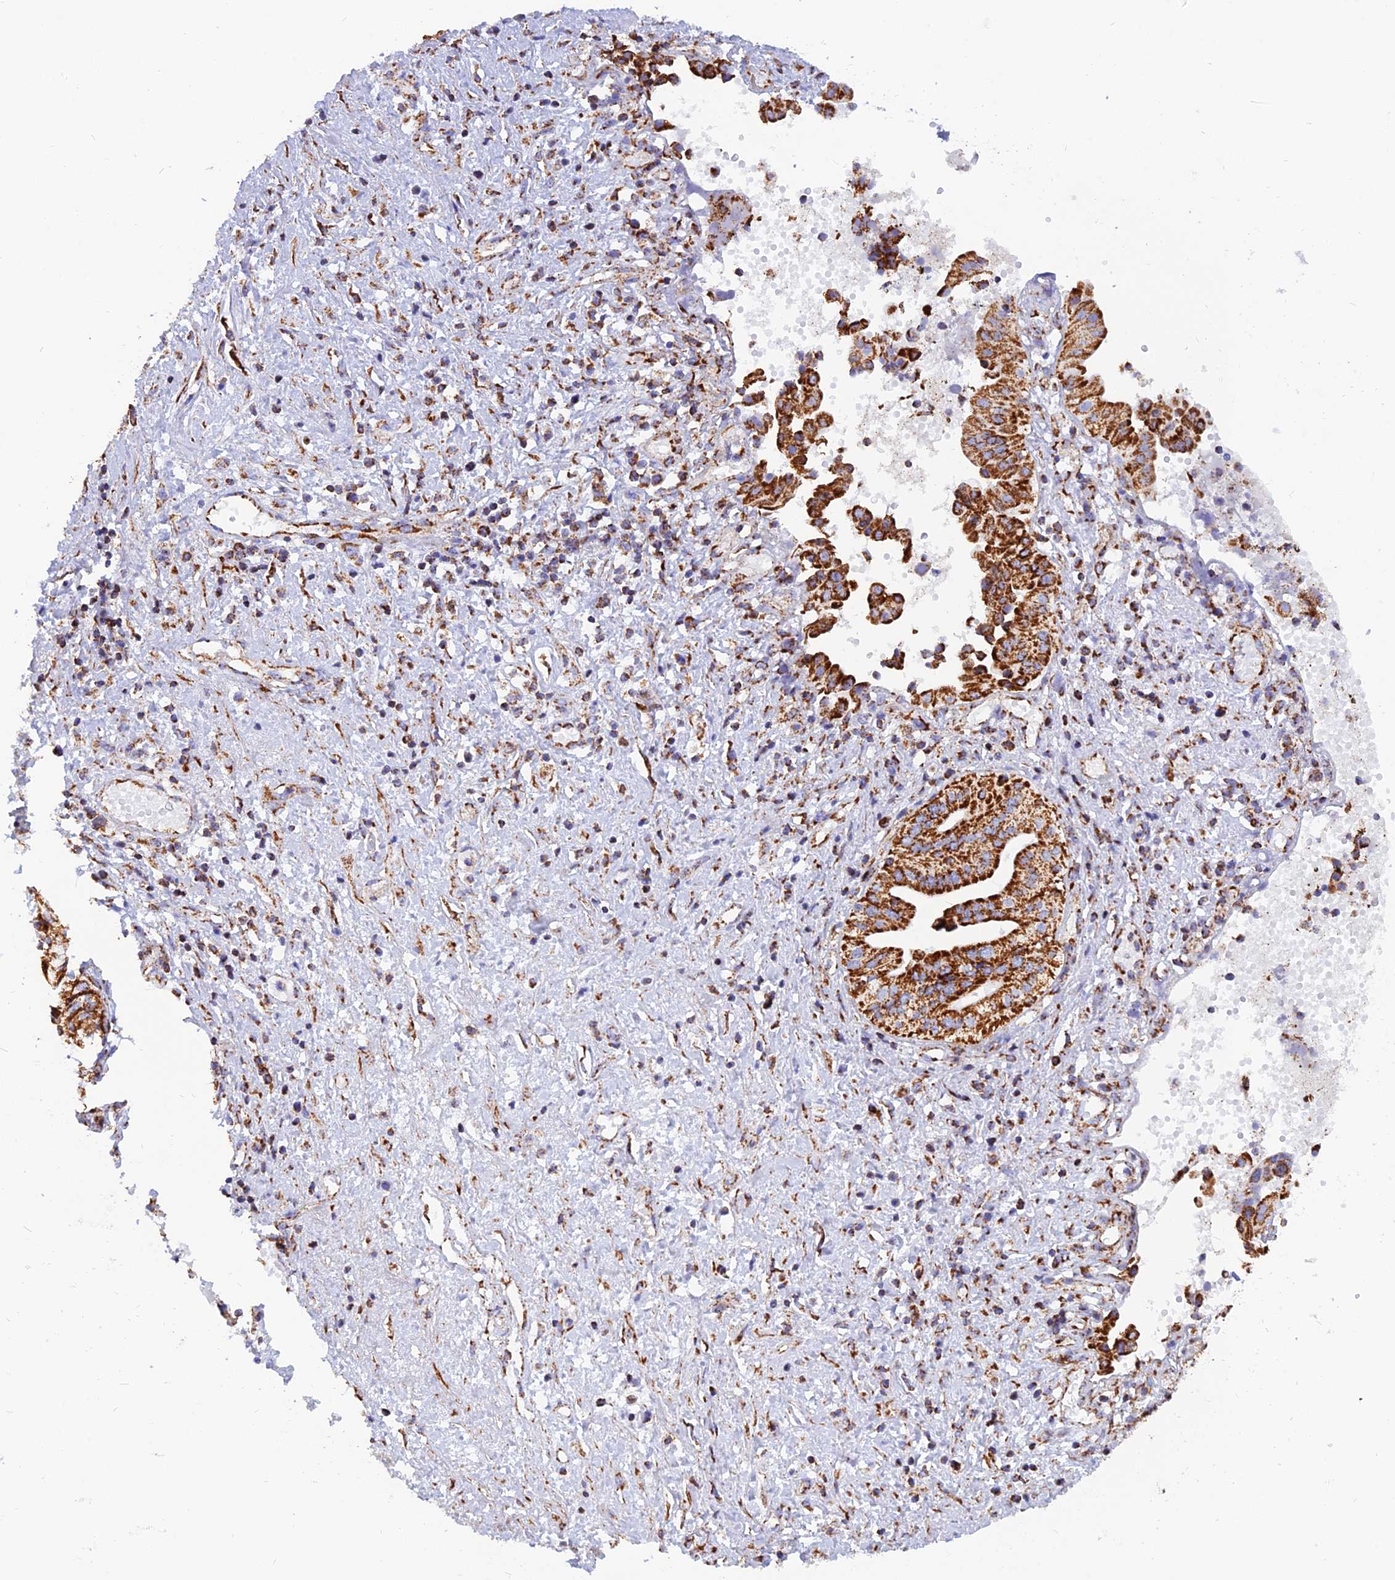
{"staining": {"intensity": "strong", "quantity": ">75%", "location": "cytoplasmic/membranous"}, "tissue": "pancreatic cancer", "cell_type": "Tumor cells", "image_type": "cancer", "snomed": [{"axis": "morphology", "description": "Adenocarcinoma, NOS"}, {"axis": "topography", "description": "Pancreas"}], "caption": "The immunohistochemical stain shows strong cytoplasmic/membranous staining in tumor cells of adenocarcinoma (pancreatic) tissue. The protein is stained brown, and the nuclei are stained in blue (DAB (3,3'-diaminobenzidine) IHC with brightfield microscopy, high magnification).", "gene": "NDUFB6", "patient": {"sex": "female", "age": 50}}